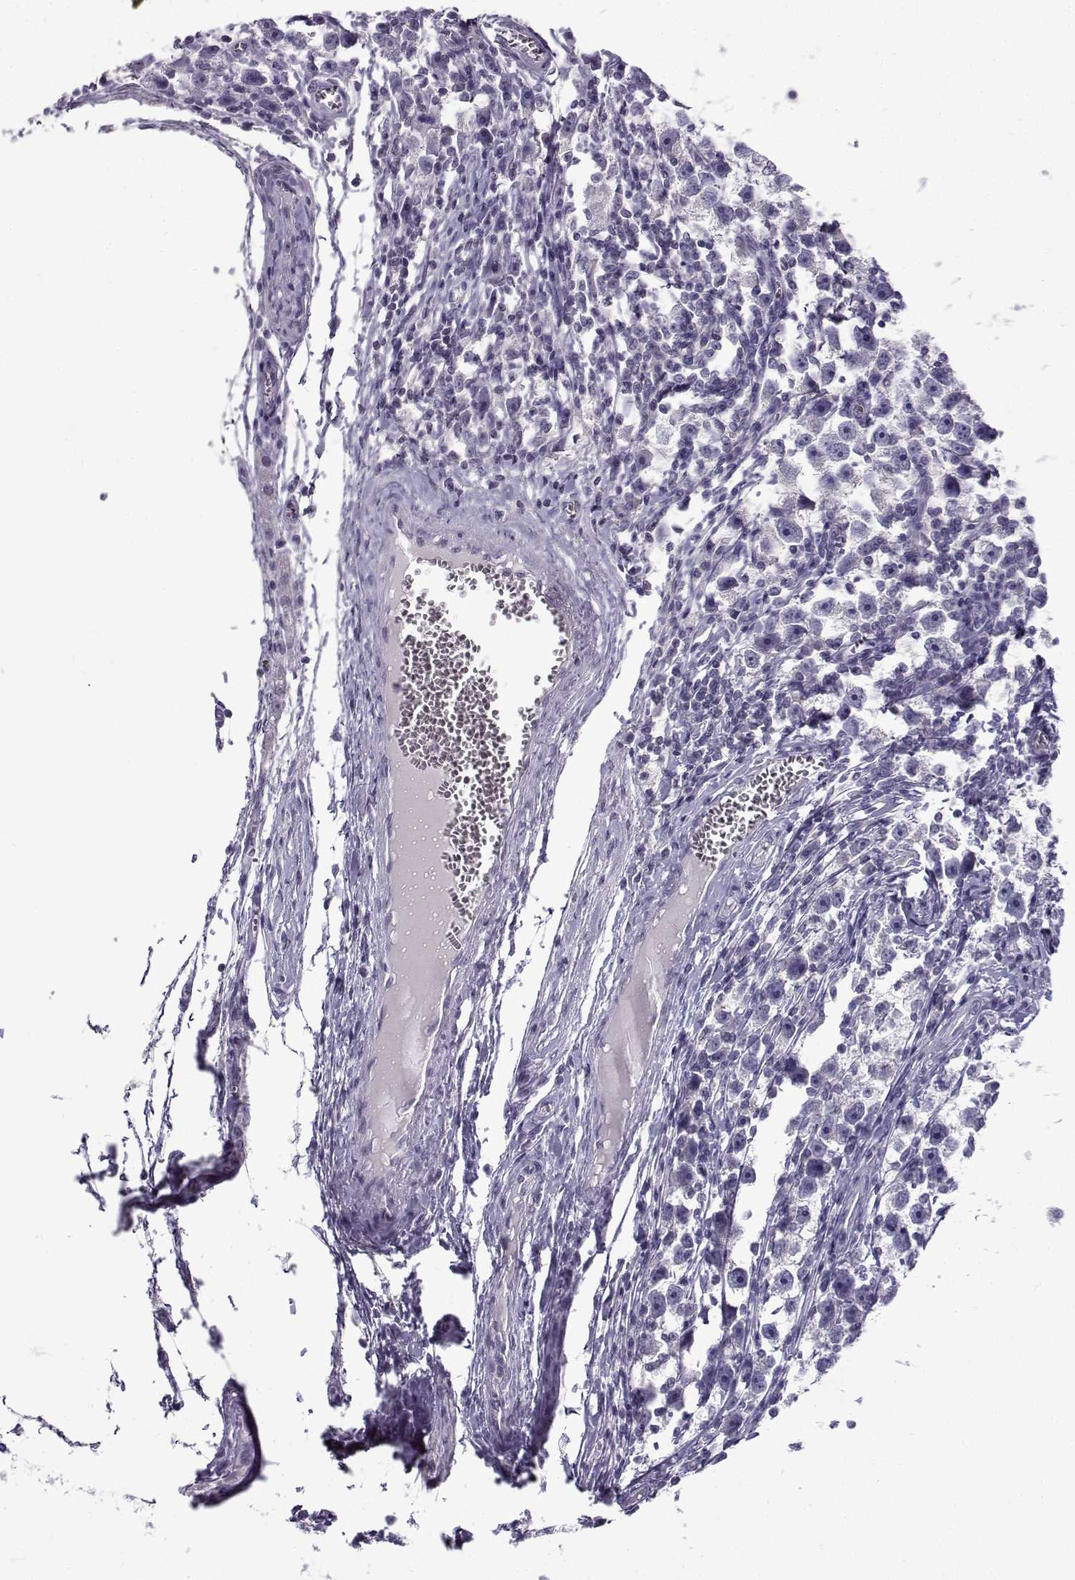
{"staining": {"intensity": "negative", "quantity": "none", "location": "none"}, "tissue": "testis cancer", "cell_type": "Tumor cells", "image_type": "cancer", "snomed": [{"axis": "morphology", "description": "Seminoma, NOS"}, {"axis": "topography", "description": "Testis"}], "caption": "Micrograph shows no protein staining in tumor cells of testis seminoma tissue. (Brightfield microscopy of DAB (3,3'-diaminobenzidine) IHC at high magnification).", "gene": "FAM166A", "patient": {"sex": "male", "age": 30}}